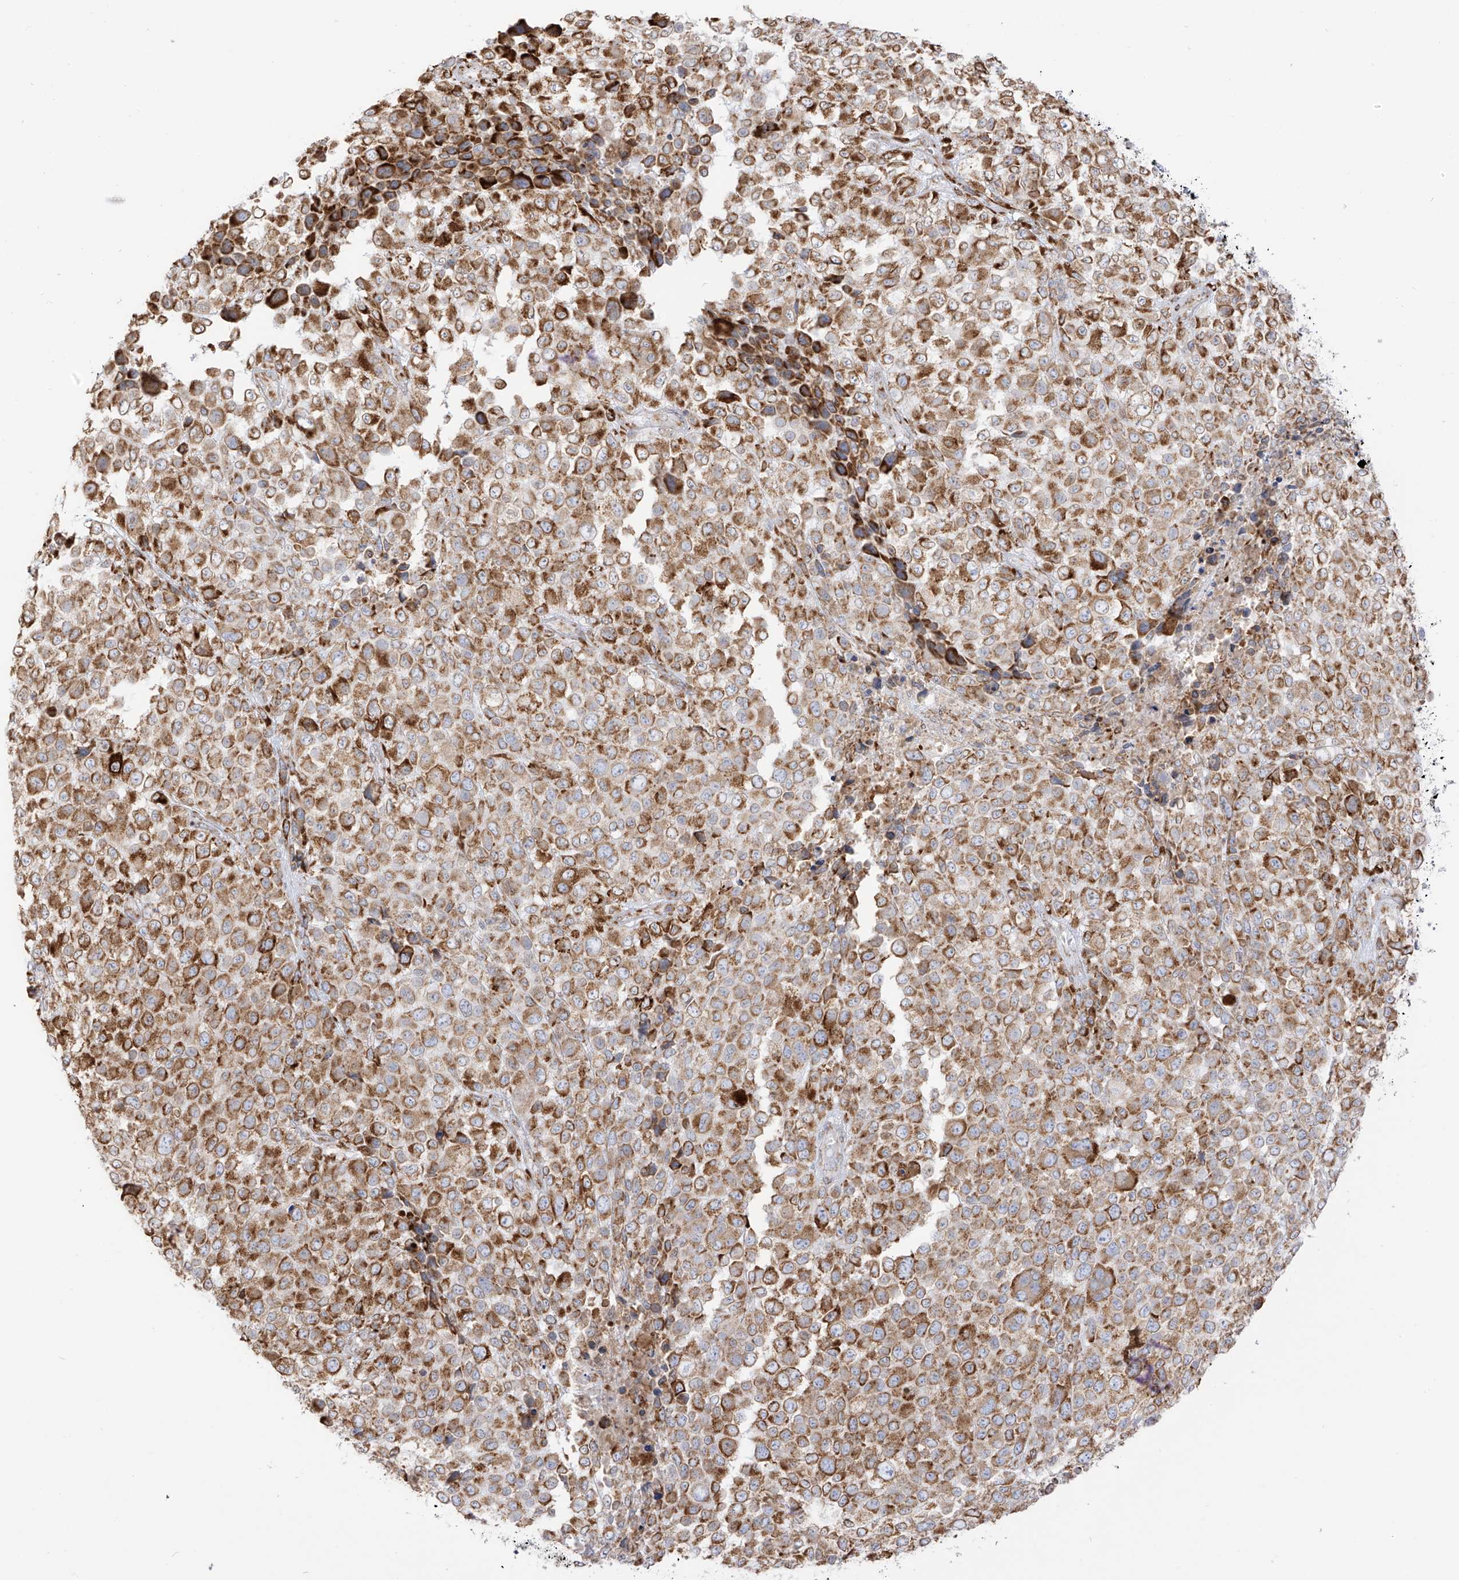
{"staining": {"intensity": "moderate", "quantity": ">75%", "location": "cytoplasmic/membranous"}, "tissue": "melanoma", "cell_type": "Tumor cells", "image_type": "cancer", "snomed": [{"axis": "morphology", "description": "Malignant melanoma, NOS"}, {"axis": "topography", "description": "Skin of trunk"}], "caption": "Immunohistochemical staining of melanoma demonstrates medium levels of moderate cytoplasmic/membranous protein staining in about >75% of tumor cells.", "gene": "LRRC59", "patient": {"sex": "male", "age": 71}}